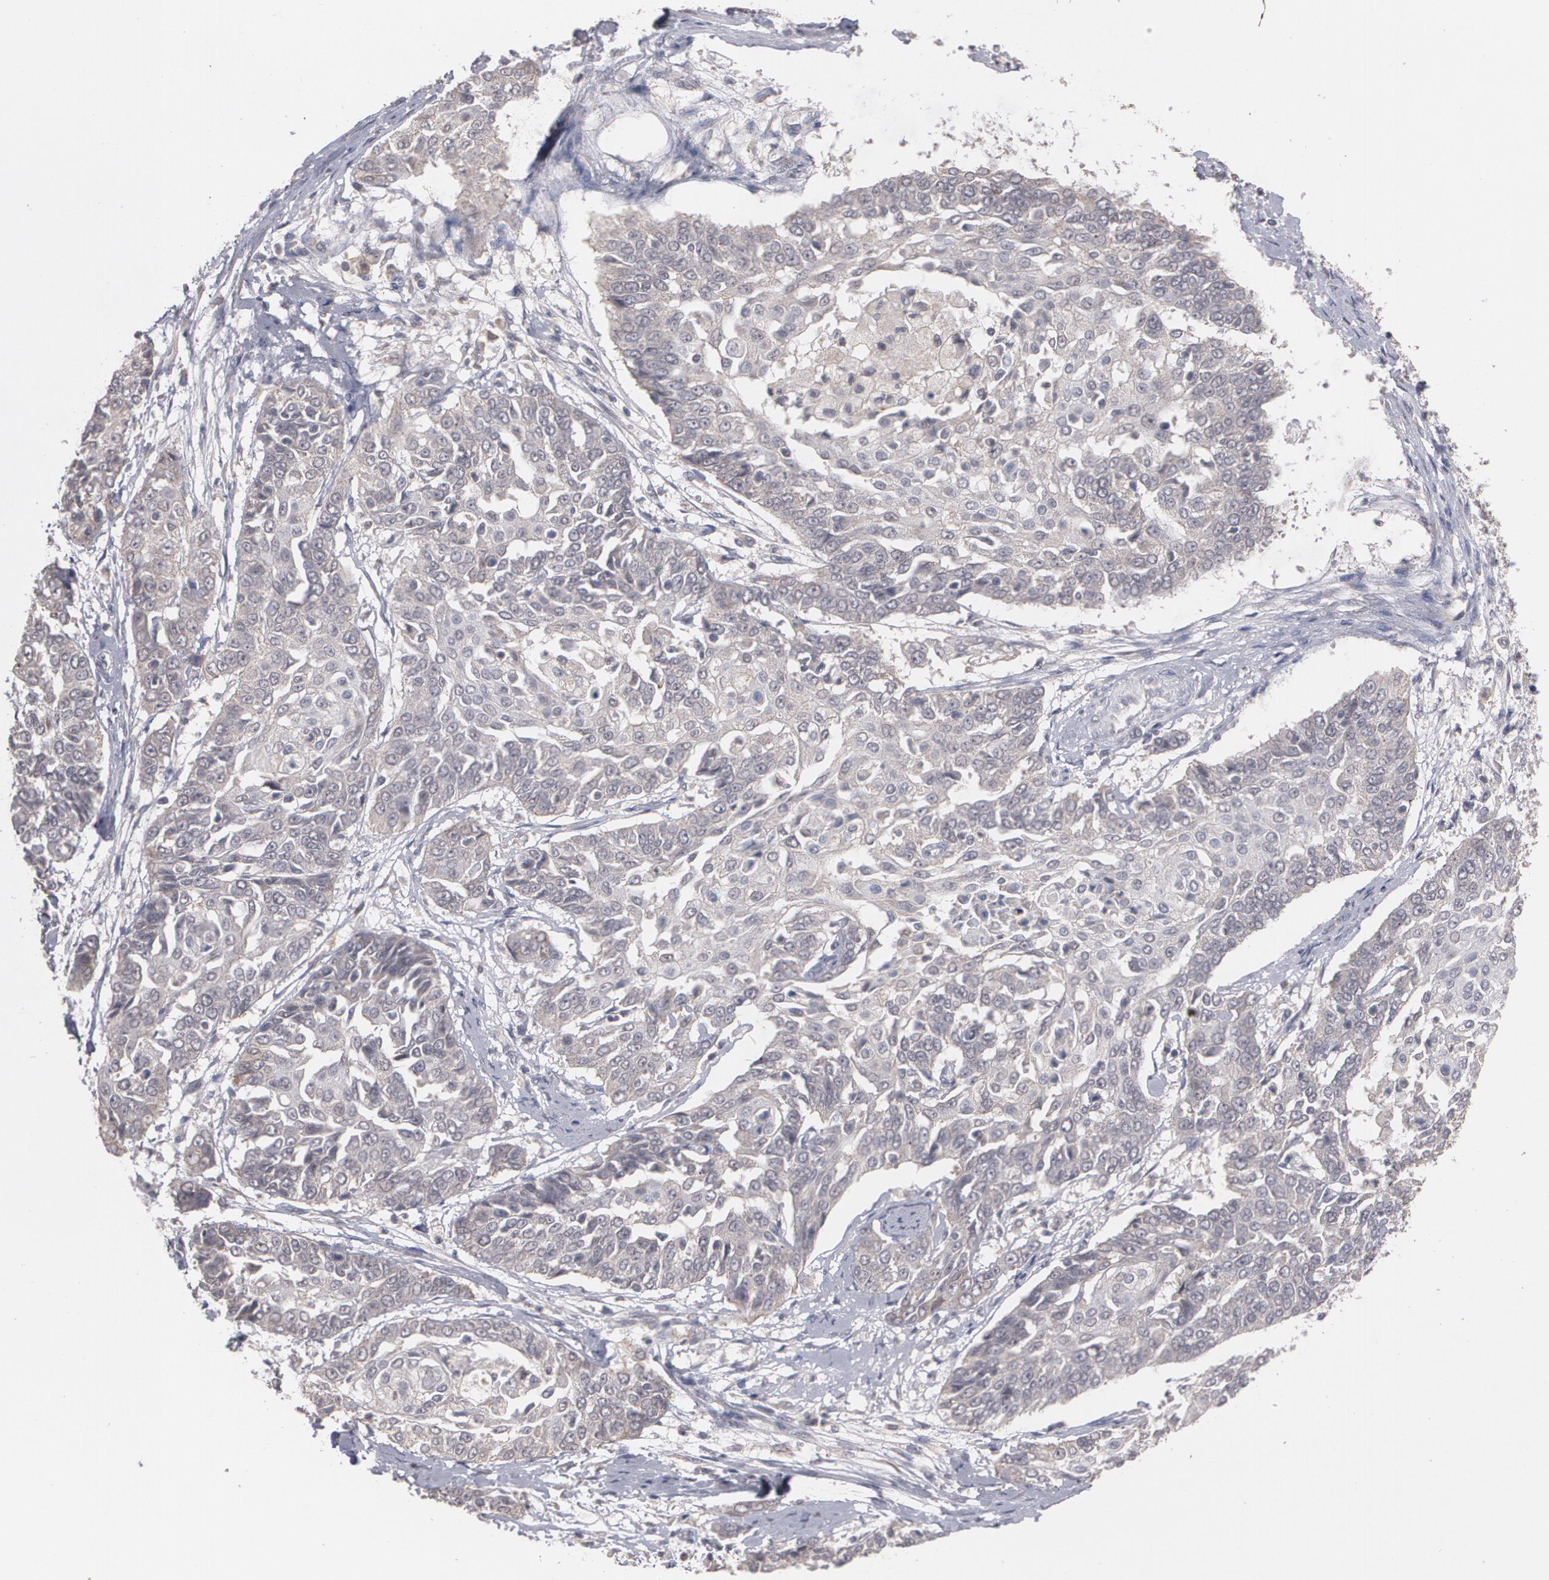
{"staining": {"intensity": "moderate", "quantity": ">75%", "location": "cytoplasmic/membranous"}, "tissue": "cervical cancer", "cell_type": "Tumor cells", "image_type": "cancer", "snomed": [{"axis": "morphology", "description": "Squamous cell carcinoma, NOS"}, {"axis": "topography", "description": "Cervix"}], "caption": "There is medium levels of moderate cytoplasmic/membranous staining in tumor cells of cervical cancer, as demonstrated by immunohistochemical staining (brown color).", "gene": "ARF6", "patient": {"sex": "female", "age": 64}}